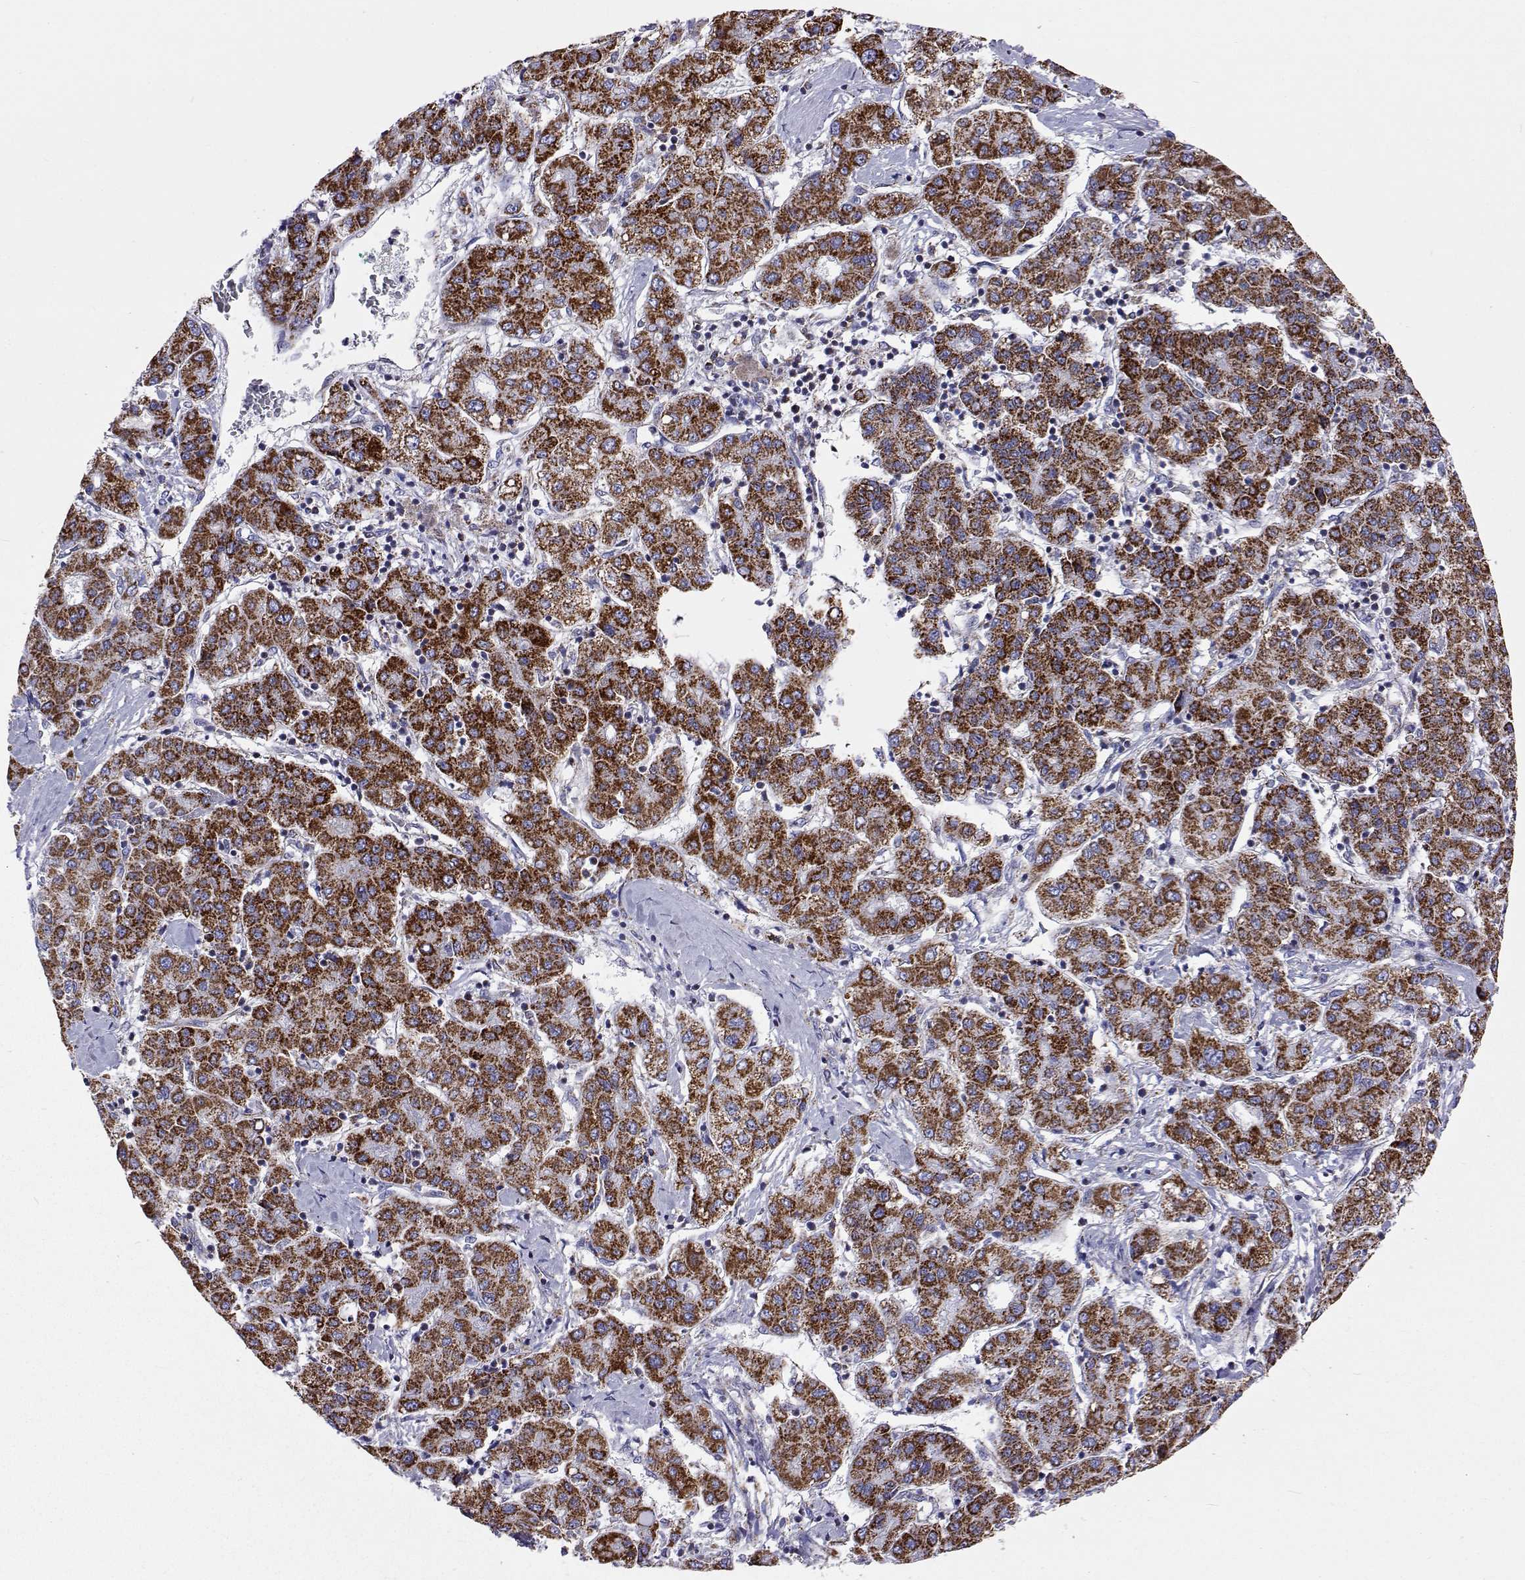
{"staining": {"intensity": "strong", "quantity": ">75%", "location": "cytoplasmic/membranous"}, "tissue": "liver cancer", "cell_type": "Tumor cells", "image_type": "cancer", "snomed": [{"axis": "morphology", "description": "Carcinoma, Hepatocellular, NOS"}, {"axis": "topography", "description": "Liver"}], "caption": "The photomicrograph exhibits a brown stain indicating the presence of a protein in the cytoplasmic/membranous of tumor cells in liver hepatocellular carcinoma. Using DAB (3,3'-diaminobenzidine) (brown) and hematoxylin (blue) stains, captured at high magnification using brightfield microscopy.", "gene": "MCCC2", "patient": {"sex": "male", "age": 65}}